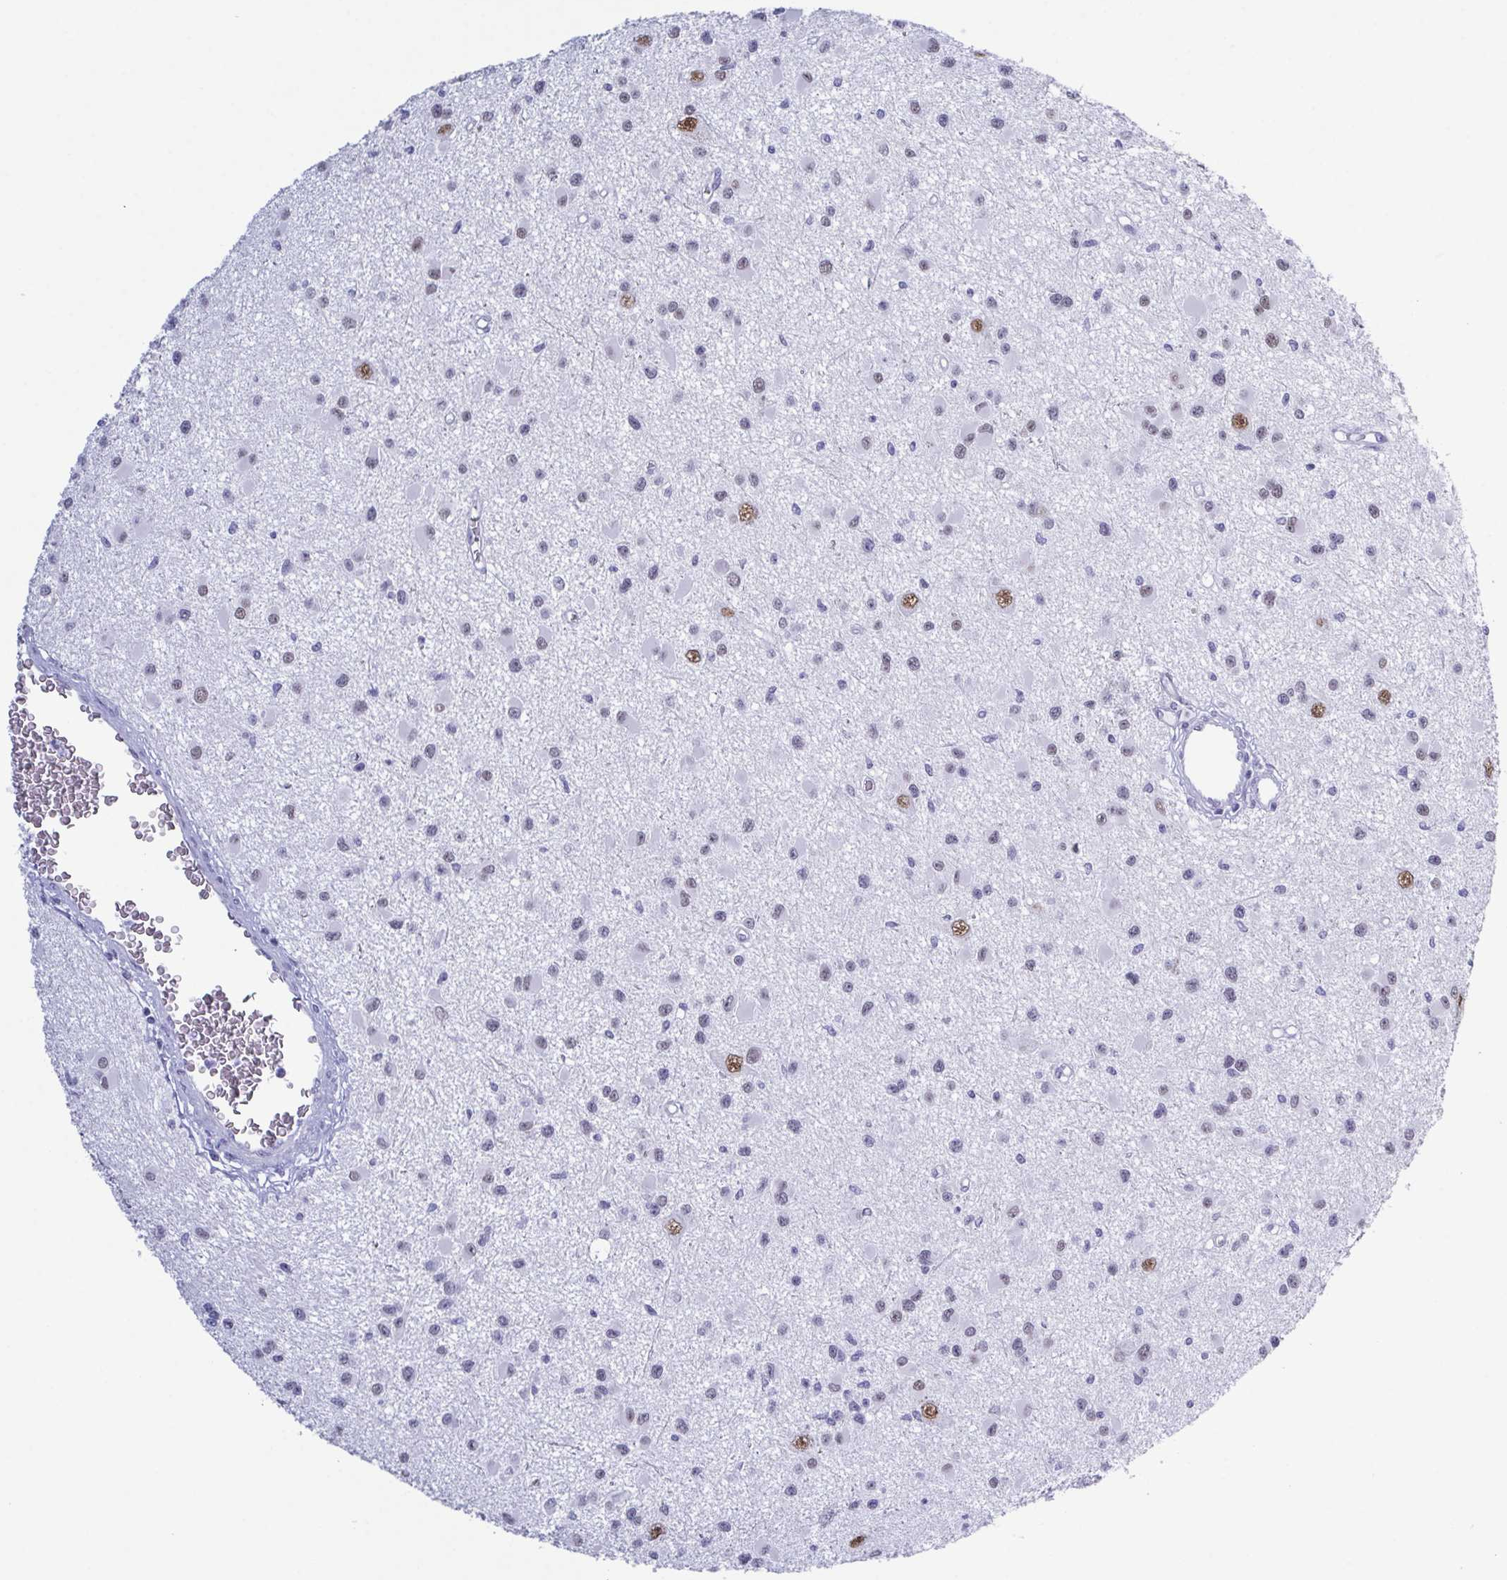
{"staining": {"intensity": "moderate", "quantity": "<25%", "location": "nuclear"}, "tissue": "glioma", "cell_type": "Tumor cells", "image_type": "cancer", "snomed": [{"axis": "morphology", "description": "Glioma, malignant, High grade"}, {"axis": "topography", "description": "Brain"}], "caption": "Moderate nuclear staining is appreciated in about <25% of tumor cells in high-grade glioma (malignant).", "gene": "SUGP2", "patient": {"sex": "male", "age": 54}}